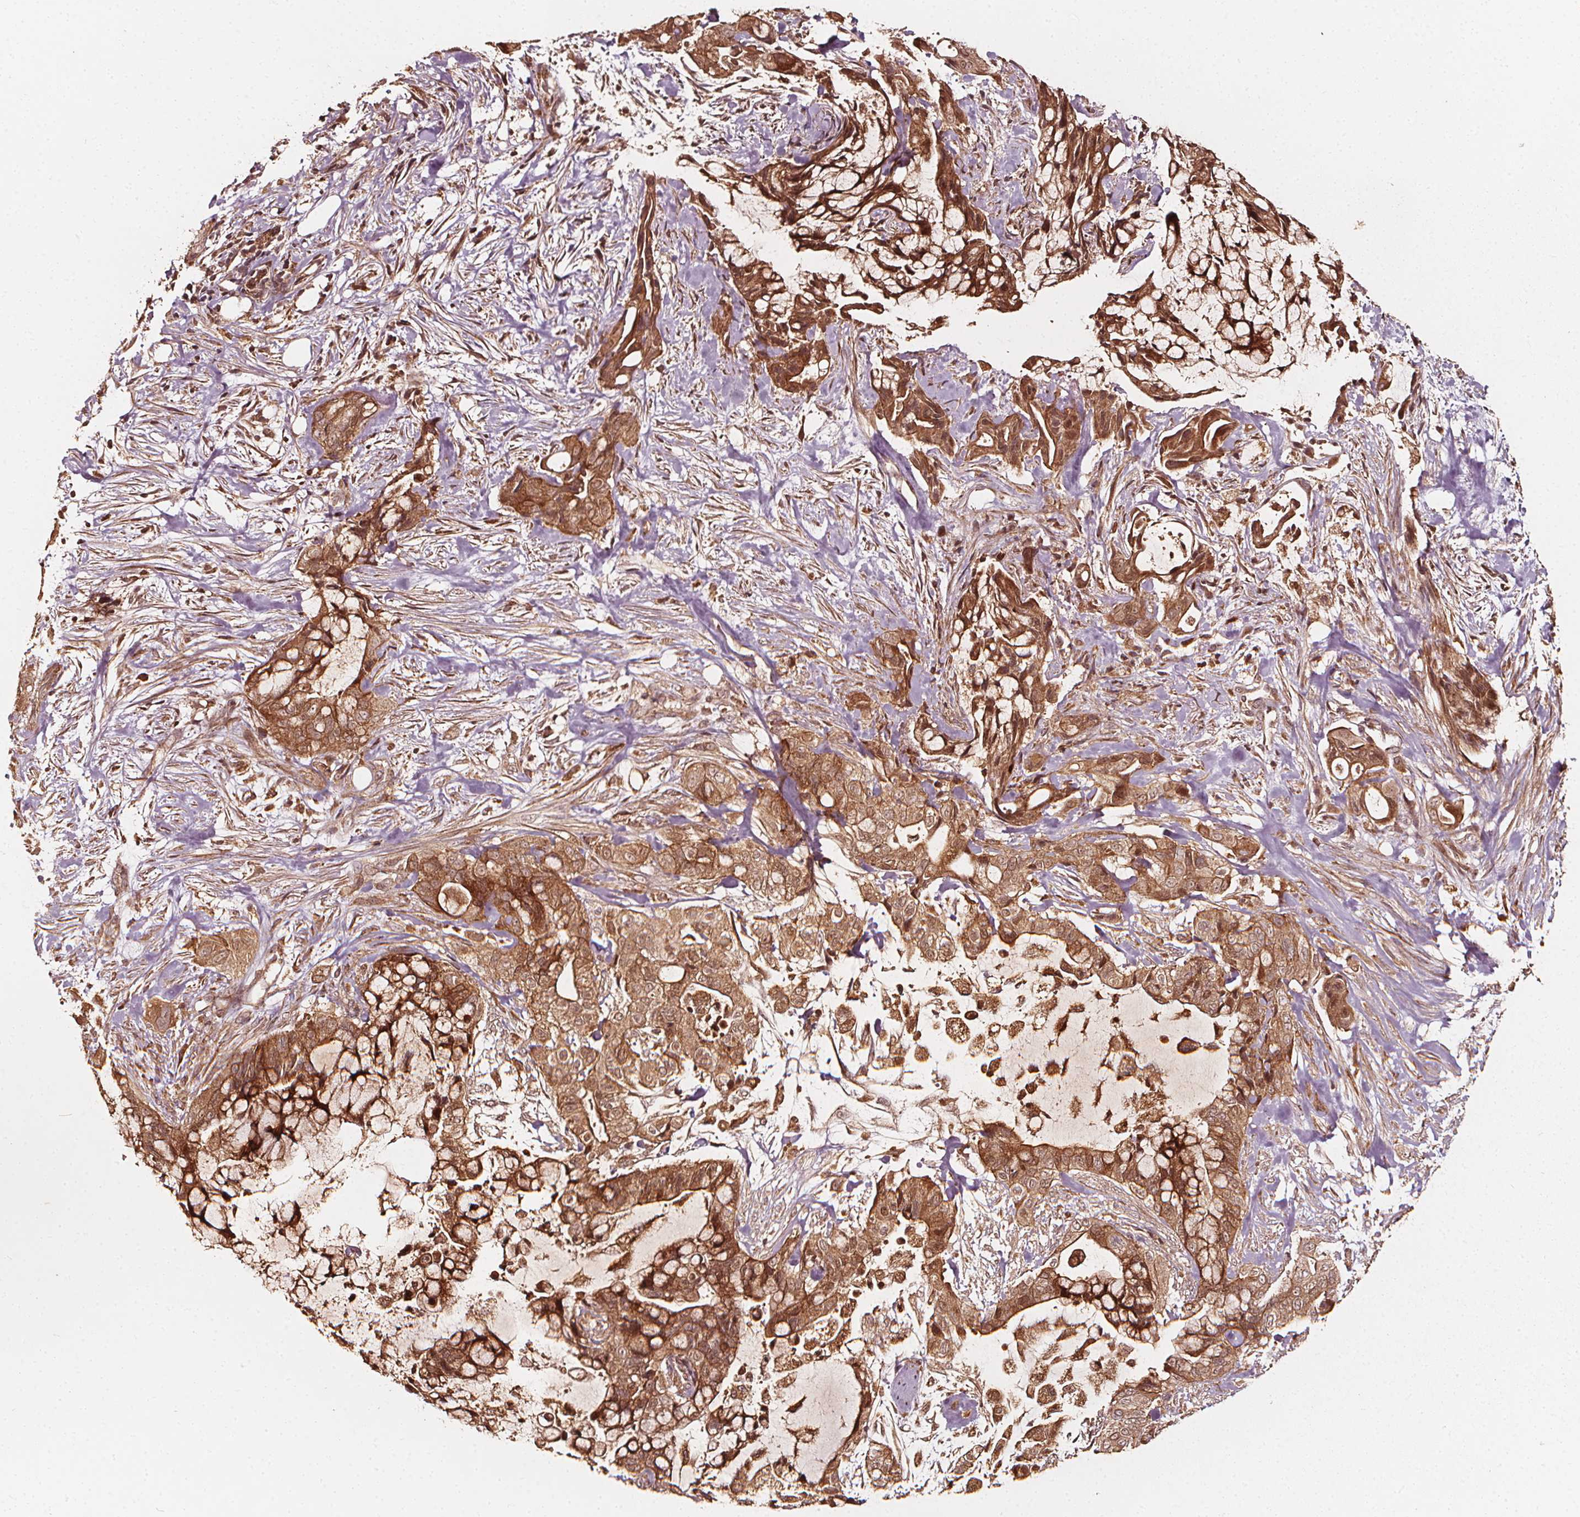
{"staining": {"intensity": "moderate", "quantity": ">75%", "location": "cytoplasmic/membranous"}, "tissue": "pancreatic cancer", "cell_type": "Tumor cells", "image_type": "cancer", "snomed": [{"axis": "morphology", "description": "Adenocarcinoma, NOS"}, {"axis": "topography", "description": "Pancreas"}], "caption": "The immunohistochemical stain highlights moderate cytoplasmic/membranous positivity in tumor cells of adenocarcinoma (pancreatic) tissue. (DAB (3,3'-diaminobenzidine) = brown stain, brightfield microscopy at high magnification).", "gene": "NPC1", "patient": {"sex": "male", "age": 71}}